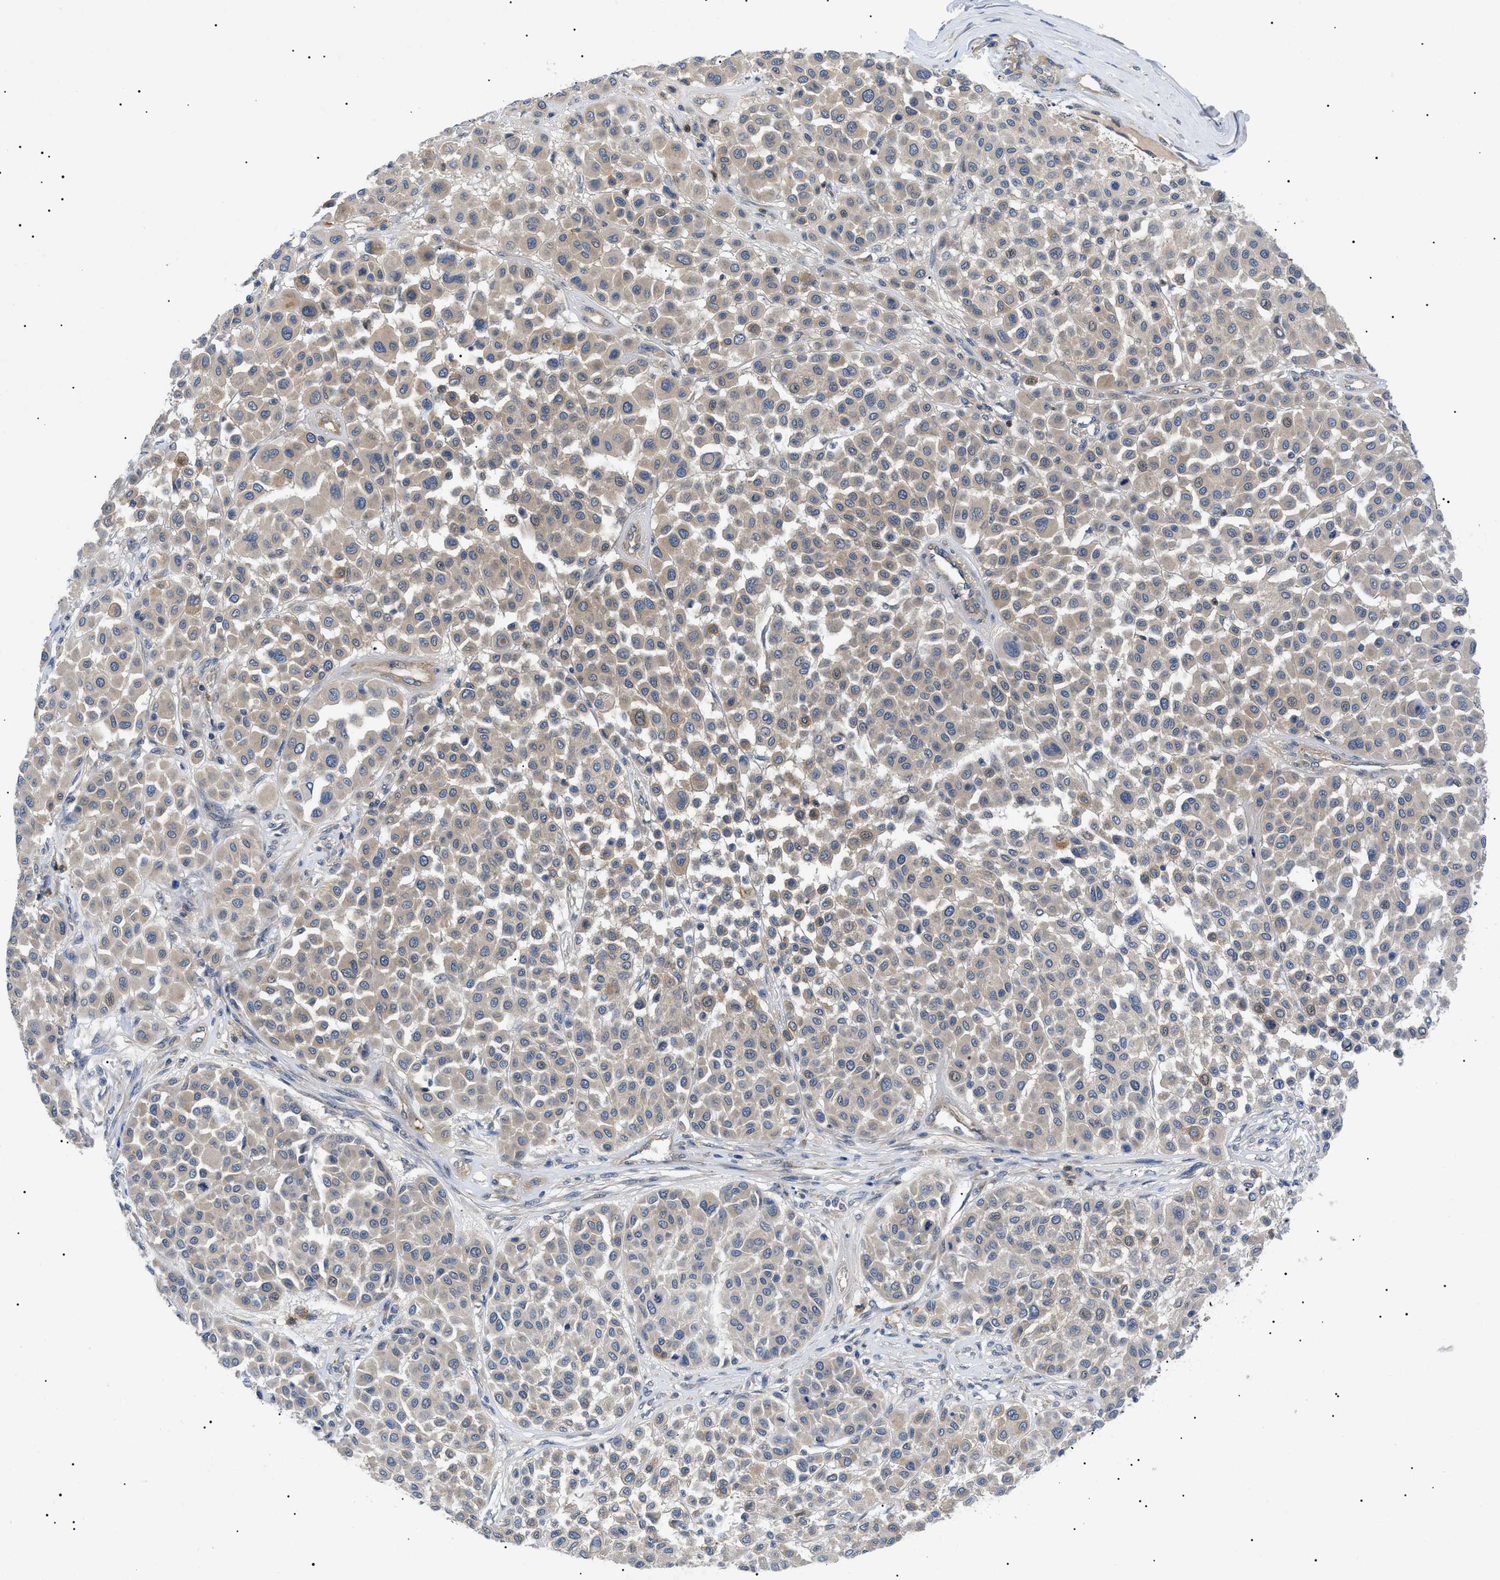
{"staining": {"intensity": "weak", "quantity": ">75%", "location": "cytoplasmic/membranous"}, "tissue": "melanoma", "cell_type": "Tumor cells", "image_type": "cancer", "snomed": [{"axis": "morphology", "description": "Malignant melanoma, Metastatic site"}, {"axis": "topography", "description": "Soft tissue"}], "caption": "DAB (3,3'-diaminobenzidine) immunohistochemical staining of malignant melanoma (metastatic site) demonstrates weak cytoplasmic/membranous protein expression in approximately >75% of tumor cells.", "gene": "RIPK1", "patient": {"sex": "male", "age": 41}}